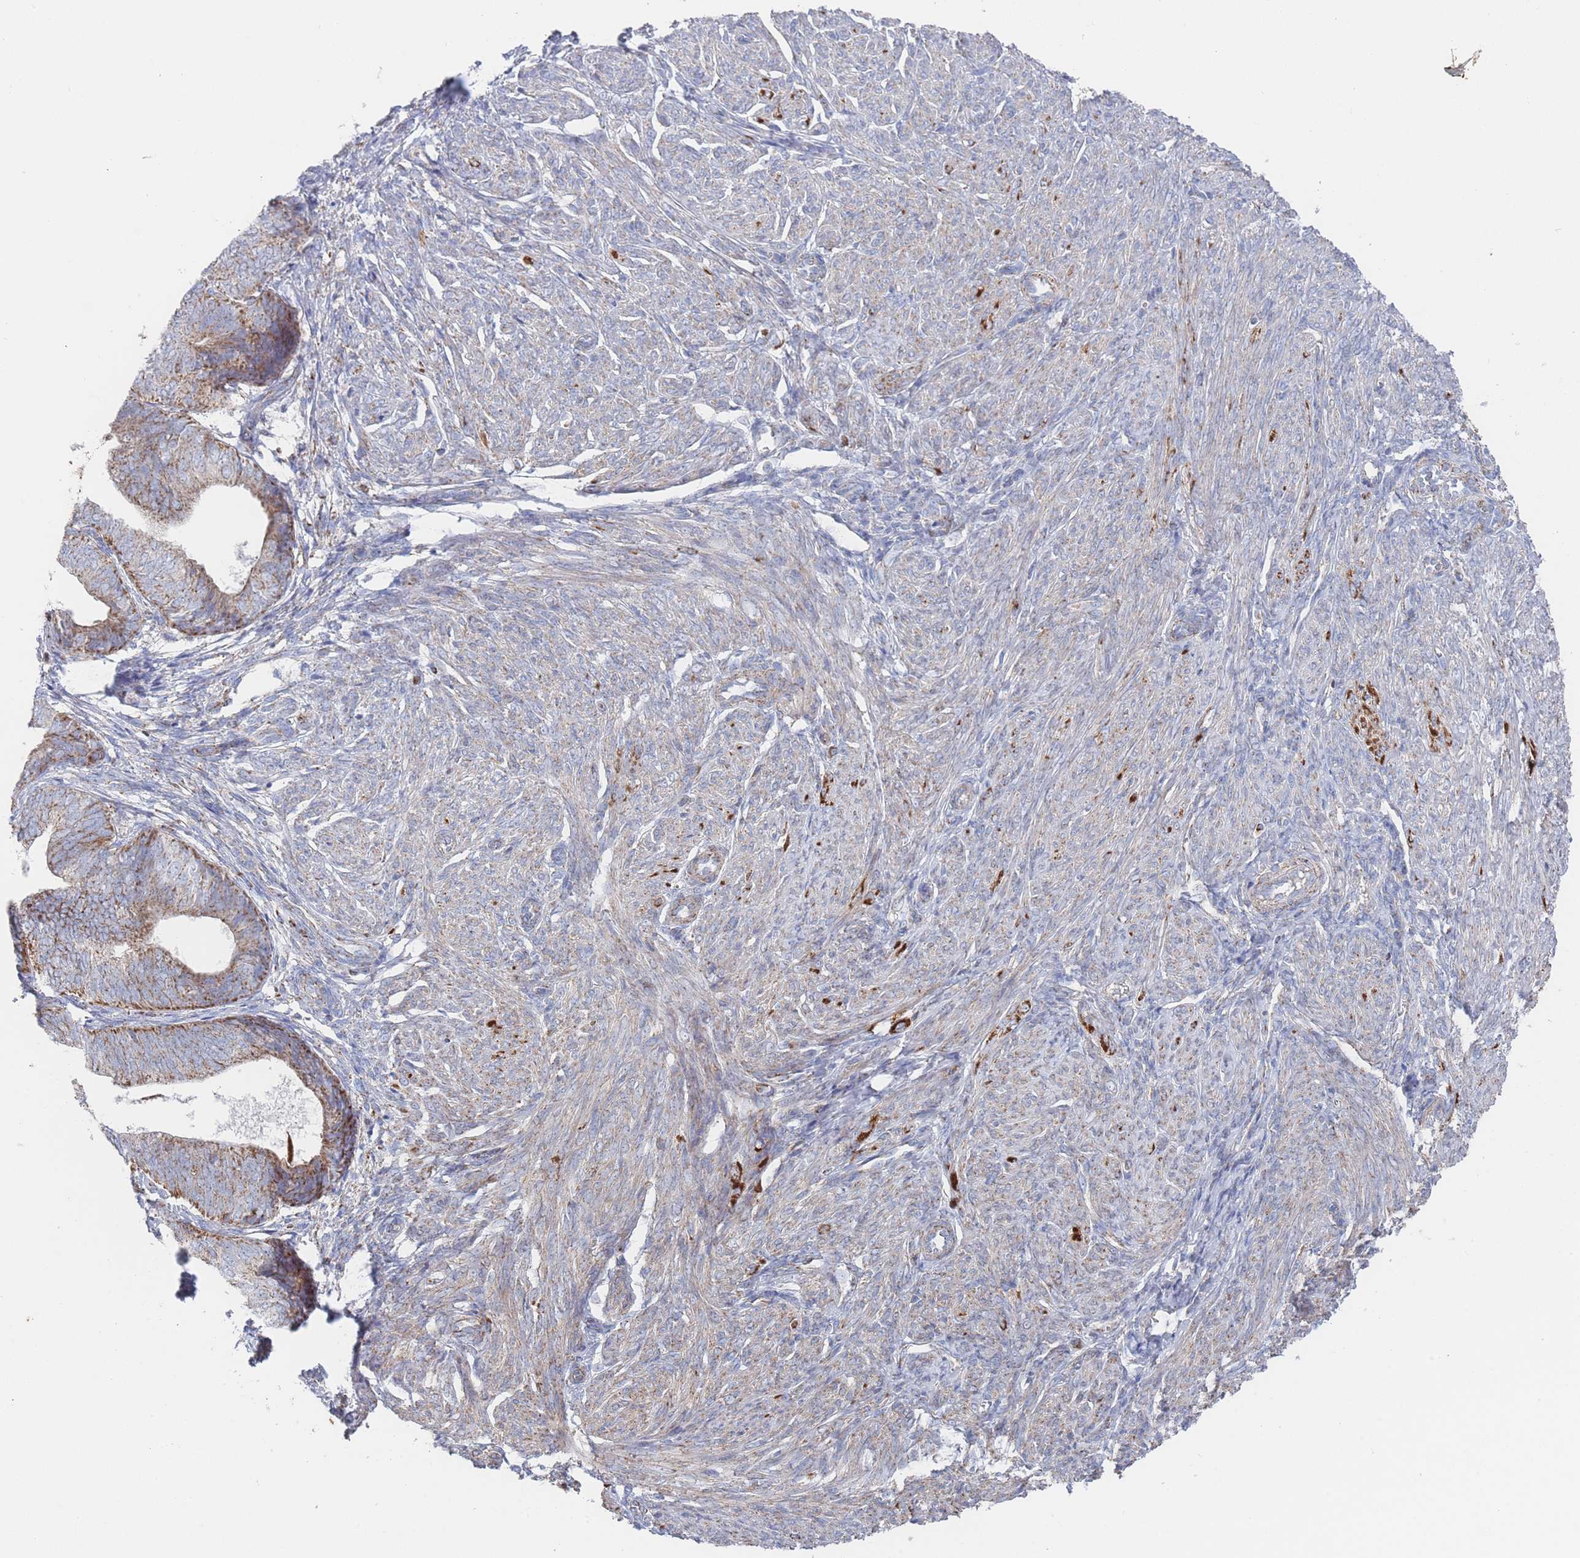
{"staining": {"intensity": "moderate", "quantity": ">75%", "location": "cytoplasmic/membranous"}, "tissue": "endometrial cancer", "cell_type": "Tumor cells", "image_type": "cancer", "snomed": [{"axis": "morphology", "description": "Adenocarcinoma, NOS"}, {"axis": "topography", "description": "Endometrium"}], "caption": "Immunohistochemistry (IHC) photomicrograph of endometrial adenocarcinoma stained for a protein (brown), which shows medium levels of moderate cytoplasmic/membranous positivity in about >75% of tumor cells.", "gene": "IKZF4", "patient": {"sex": "female", "age": 87}}